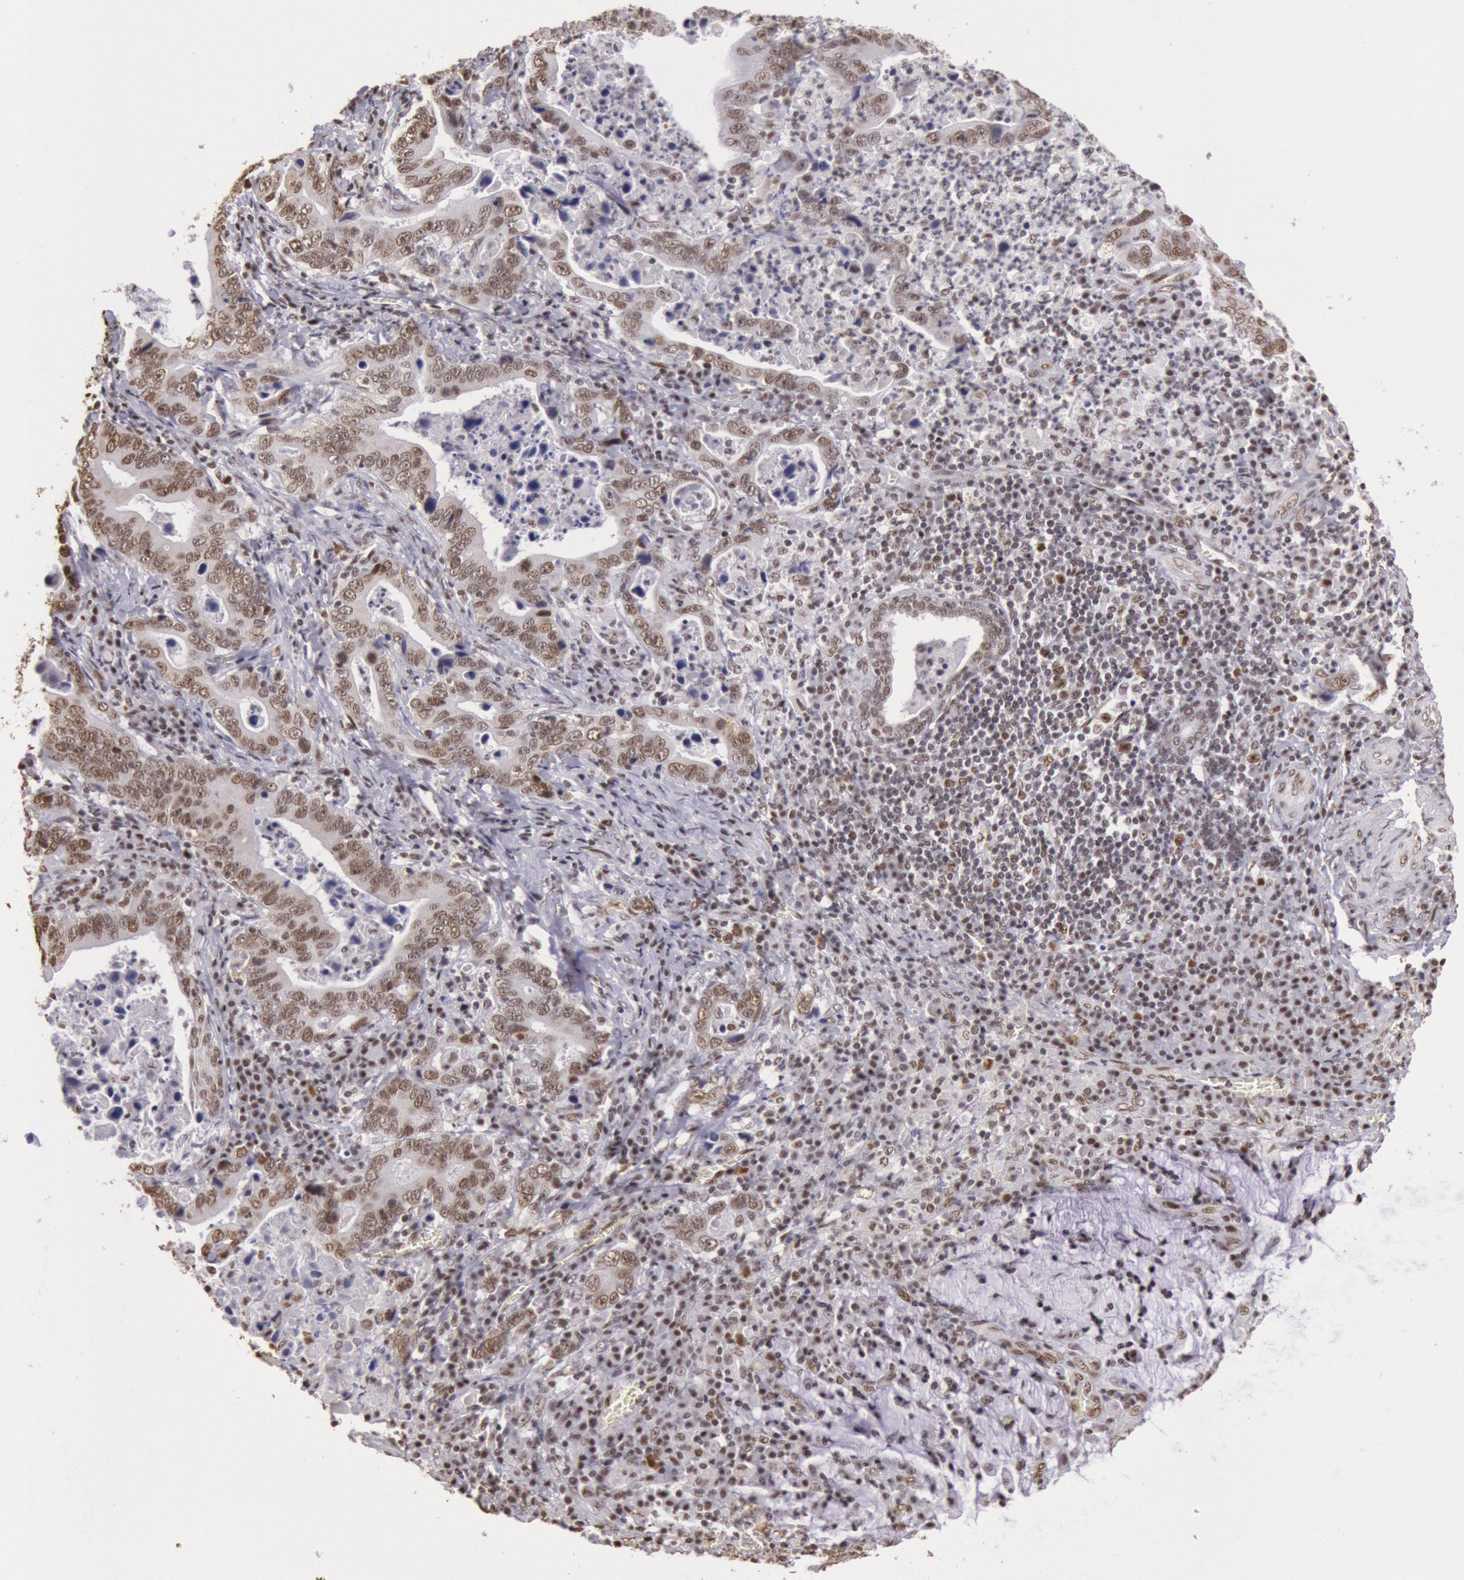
{"staining": {"intensity": "moderate", "quantity": ">75%", "location": "nuclear"}, "tissue": "stomach cancer", "cell_type": "Tumor cells", "image_type": "cancer", "snomed": [{"axis": "morphology", "description": "Adenocarcinoma, NOS"}, {"axis": "topography", "description": "Stomach, upper"}], "caption": "Immunohistochemical staining of human stomach cancer shows medium levels of moderate nuclear expression in approximately >75% of tumor cells.", "gene": "HNRNPH2", "patient": {"sex": "male", "age": 63}}